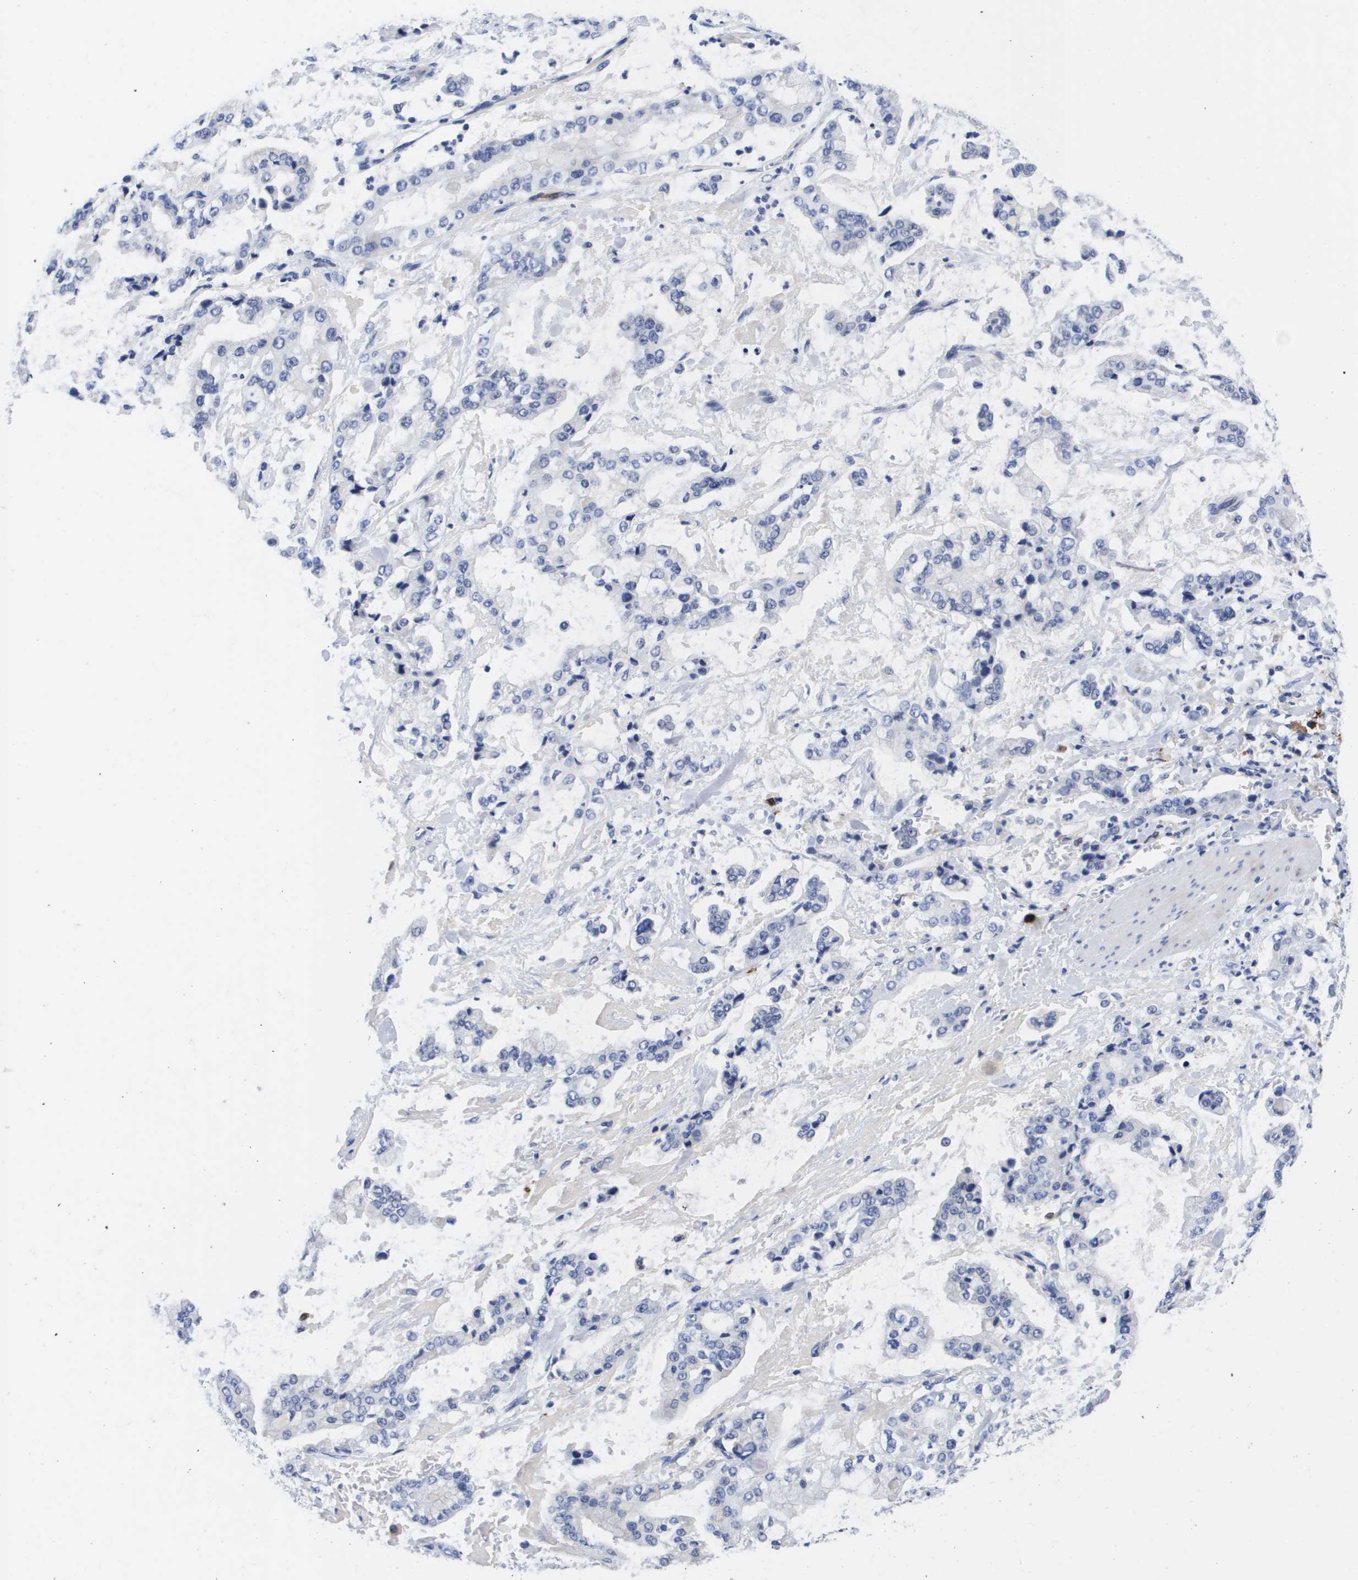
{"staining": {"intensity": "negative", "quantity": "none", "location": "none"}, "tissue": "stomach cancer", "cell_type": "Tumor cells", "image_type": "cancer", "snomed": [{"axis": "morphology", "description": "Normal tissue, NOS"}, {"axis": "morphology", "description": "Adenocarcinoma, NOS"}, {"axis": "topography", "description": "Stomach, upper"}, {"axis": "topography", "description": "Stomach"}], "caption": "This histopathology image is of stomach adenocarcinoma stained with IHC to label a protein in brown with the nuclei are counter-stained blue. There is no staining in tumor cells.", "gene": "HMOX1", "patient": {"sex": "male", "age": 76}}